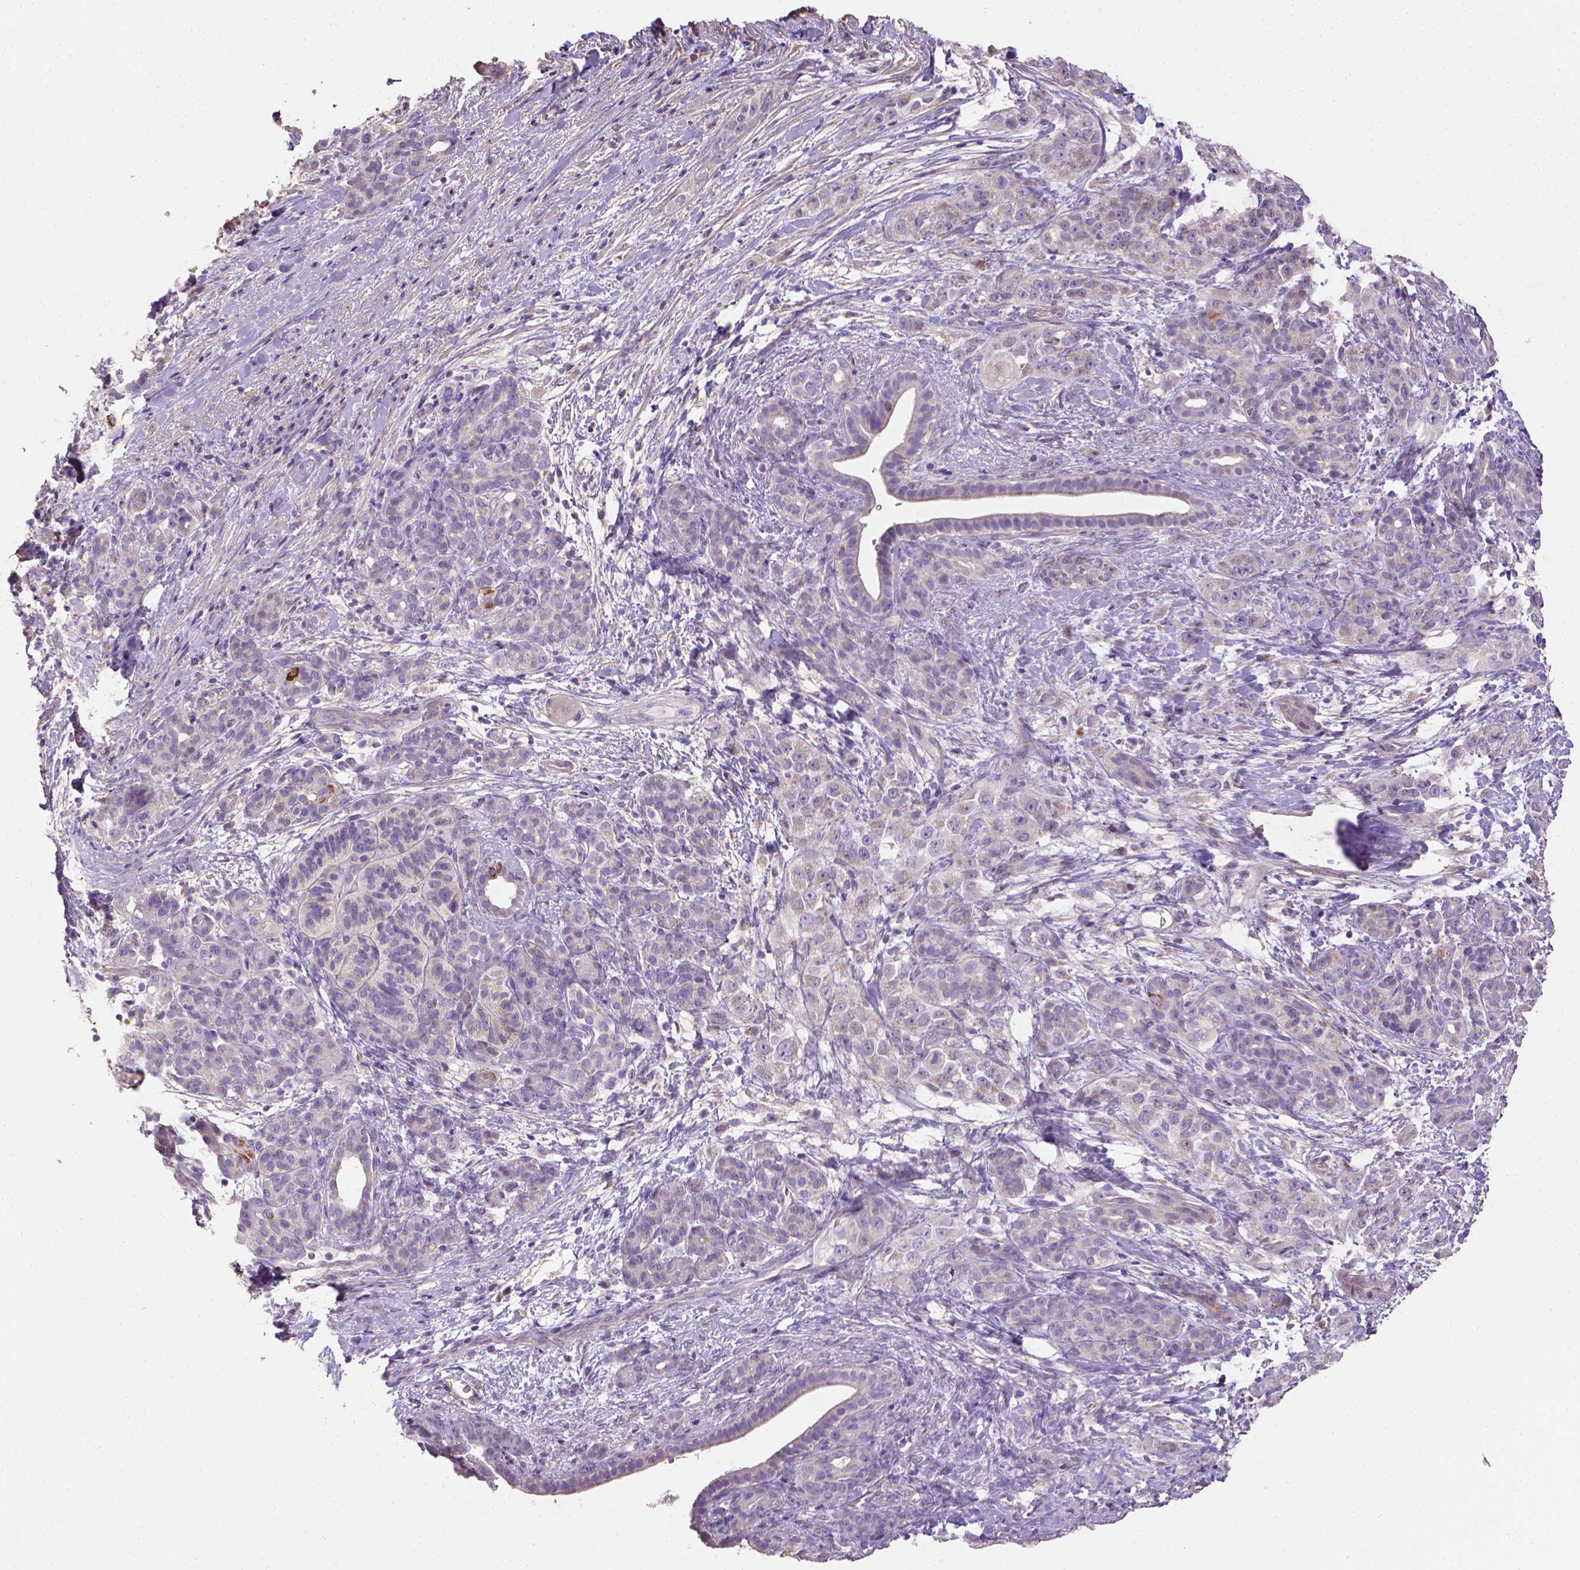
{"staining": {"intensity": "negative", "quantity": "none", "location": "none"}, "tissue": "pancreatic cancer", "cell_type": "Tumor cells", "image_type": "cancer", "snomed": [{"axis": "morphology", "description": "Adenocarcinoma, NOS"}, {"axis": "topography", "description": "Pancreas"}], "caption": "Immunohistochemical staining of adenocarcinoma (pancreatic) reveals no significant expression in tumor cells. (Stains: DAB (3,3'-diaminobenzidine) IHC with hematoxylin counter stain, Microscopy: brightfield microscopy at high magnification).", "gene": "HTRA1", "patient": {"sex": "male", "age": 44}}